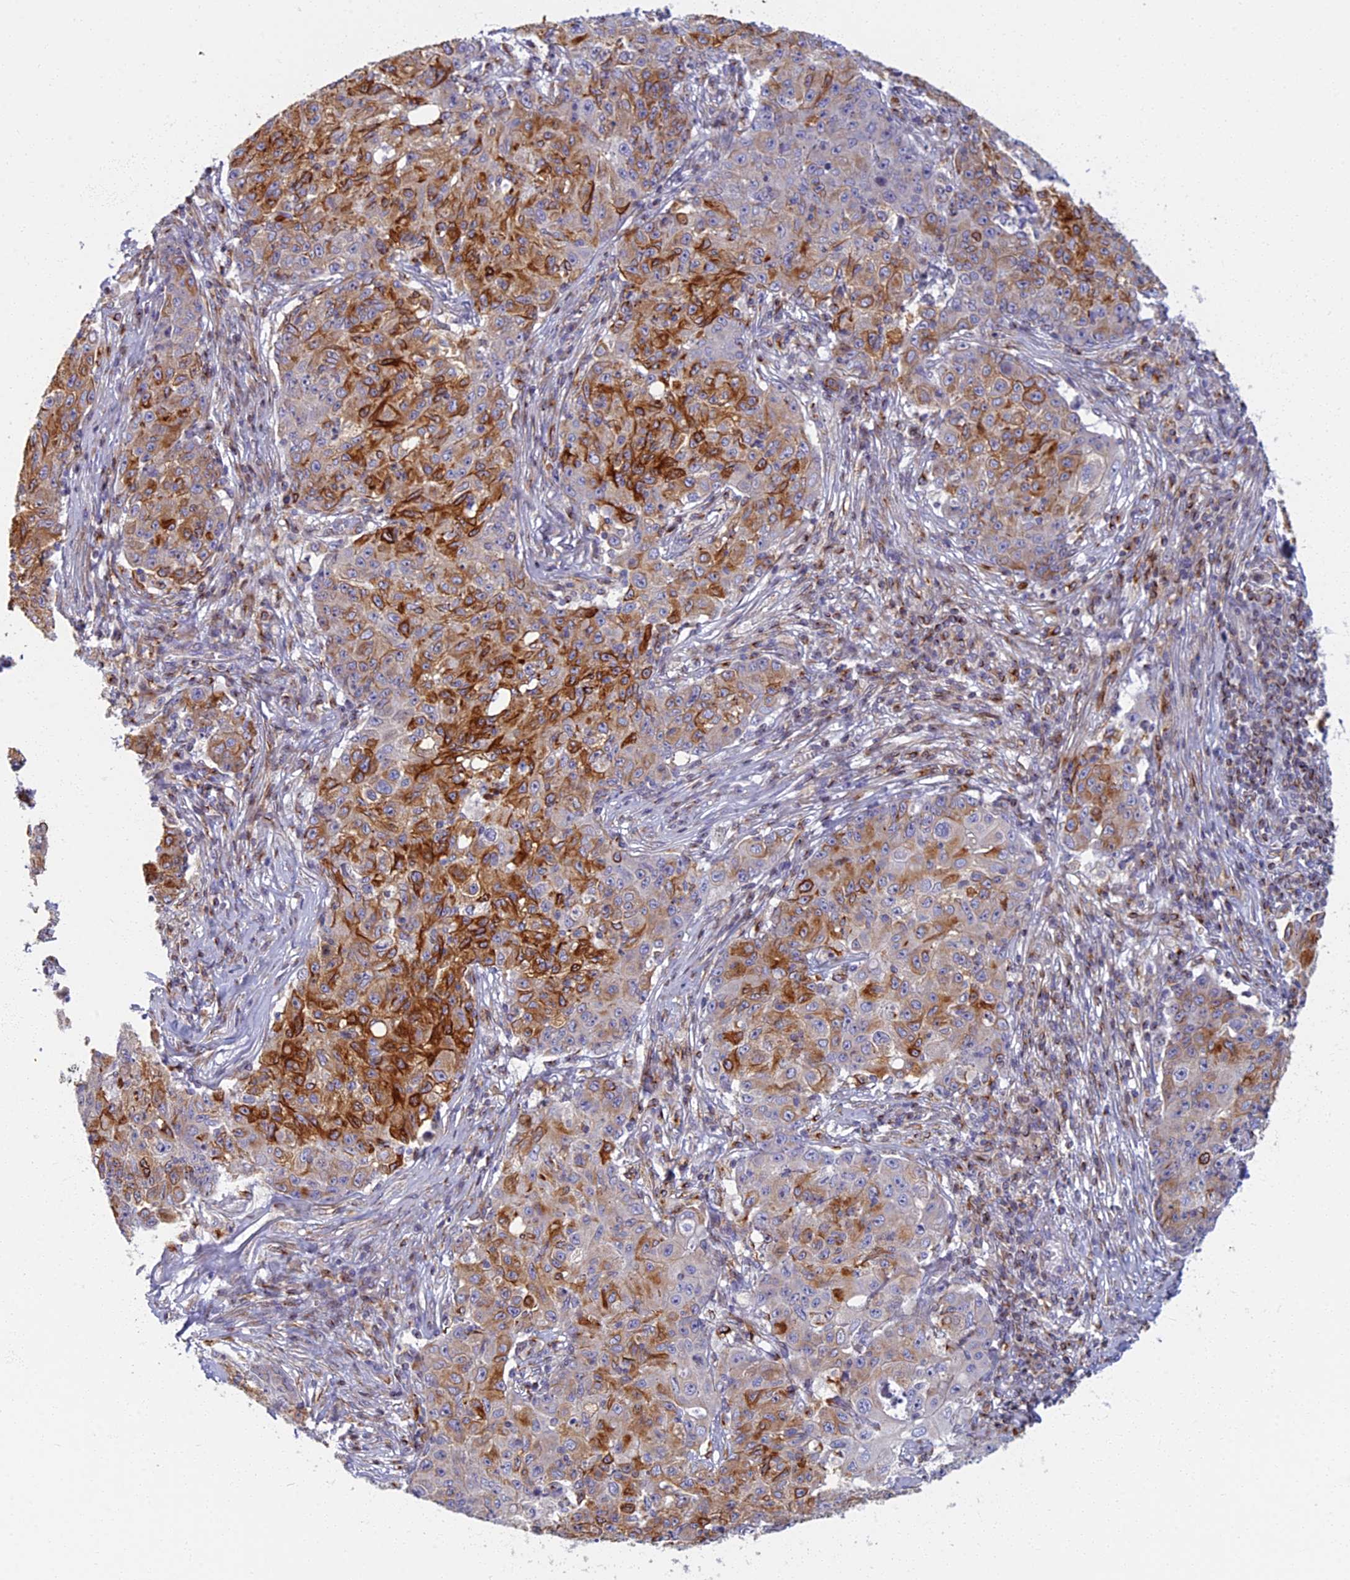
{"staining": {"intensity": "strong", "quantity": "25%-75%", "location": "cytoplasmic/membranous"}, "tissue": "ovarian cancer", "cell_type": "Tumor cells", "image_type": "cancer", "snomed": [{"axis": "morphology", "description": "Carcinoma, endometroid"}, {"axis": "topography", "description": "Ovary"}], "caption": "Immunohistochemical staining of endometroid carcinoma (ovarian) displays strong cytoplasmic/membranous protein staining in approximately 25%-75% of tumor cells. (DAB (3,3'-diaminobenzidine) IHC with brightfield microscopy, high magnification).", "gene": "NOL10", "patient": {"sex": "female", "age": 42}}